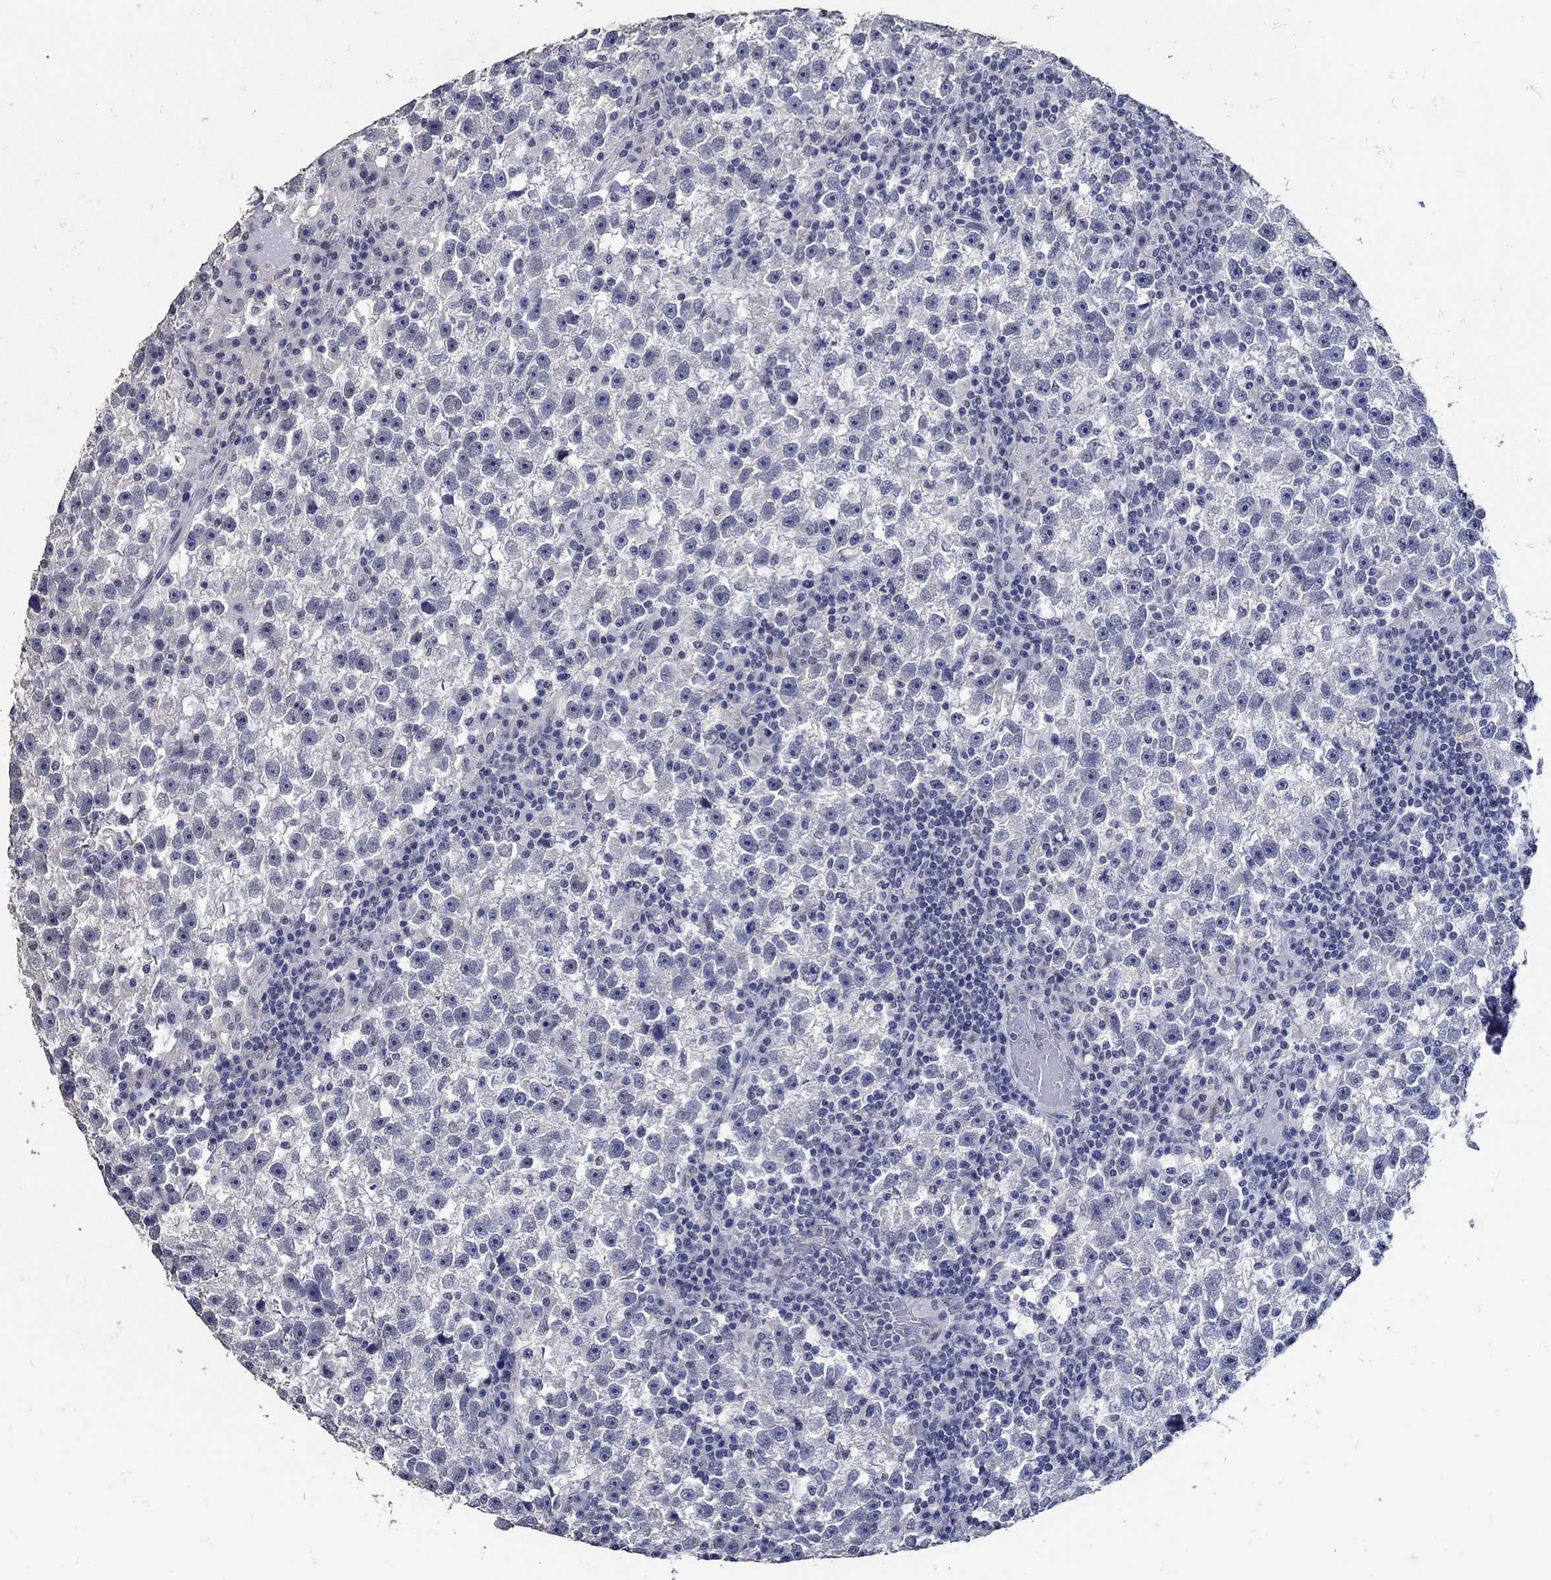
{"staining": {"intensity": "negative", "quantity": "none", "location": "none"}, "tissue": "testis cancer", "cell_type": "Tumor cells", "image_type": "cancer", "snomed": [{"axis": "morphology", "description": "Seminoma, NOS"}, {"axis": "topography", "description": "Testis"}], "caption": "Immunohistochemistry image of neoplastic tissue: human testis cancer stained with DAB reveals no significant protein positivity in tumor cells.", "gene": "KCNN3", "patient": {"sex": "male", "age": 47}}